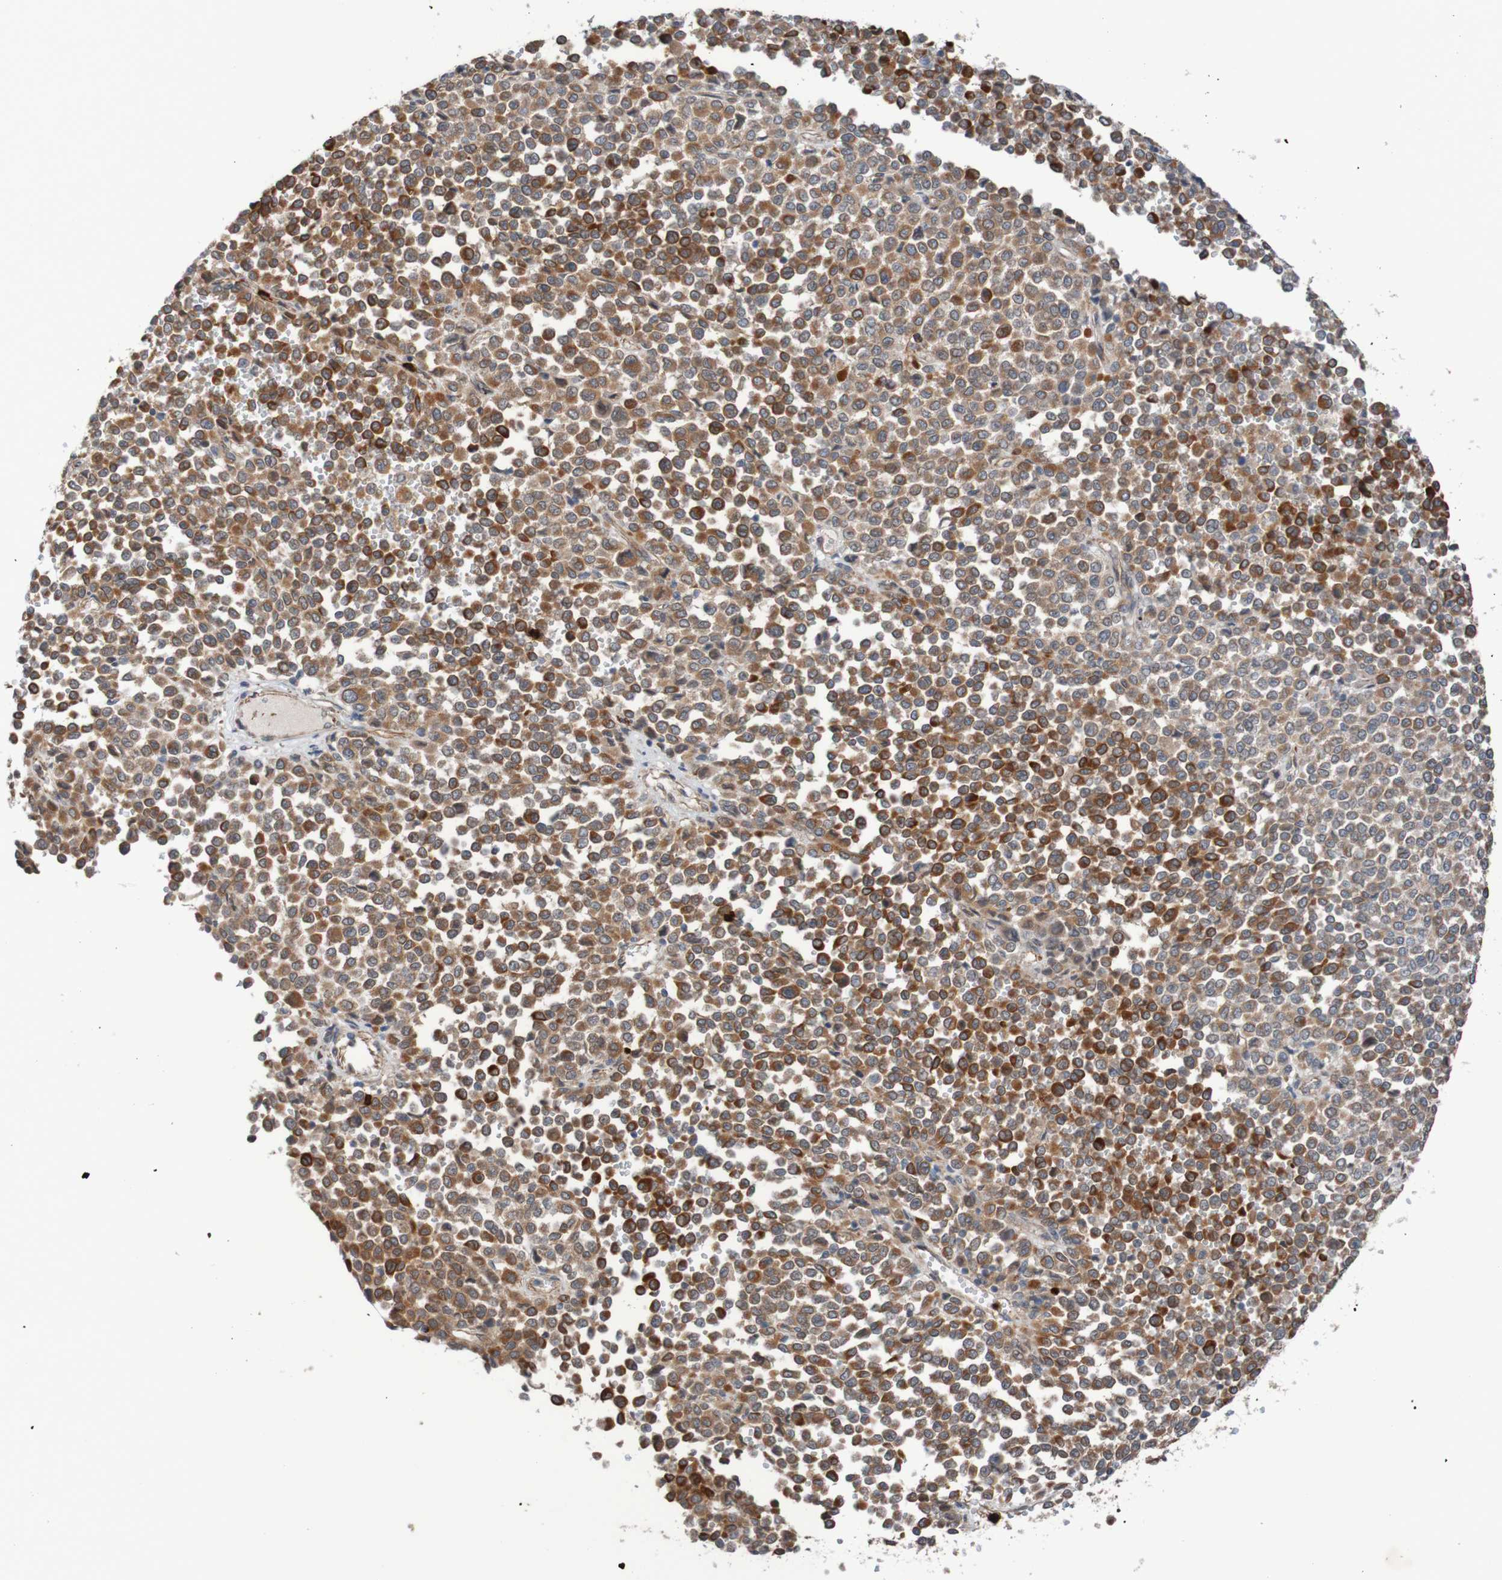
{"staining": {"intensity": "moderate", "quantity": ">75%", "location": "cytoplasmic/membranous"}, "tissue": "melanoma", "cell_type": "Tumor cells", "image_type": "cancer", "snomed": [{"axis": "morphology", "description": "Malignant melanoma, Metastatic site"}, {"axis": "topography", "description": "Pancreas"}], "caption": "Protein staining demonstrates moderate cytoplasmic/membranous staining in approximately >75% of tumor cells in malignant melanoma (metastatic site). (Brightfield microscopy of DAB IHC at high magnification).", "gene": "ST8SIA6", "patient": {"sex": "female", "age": 30}}